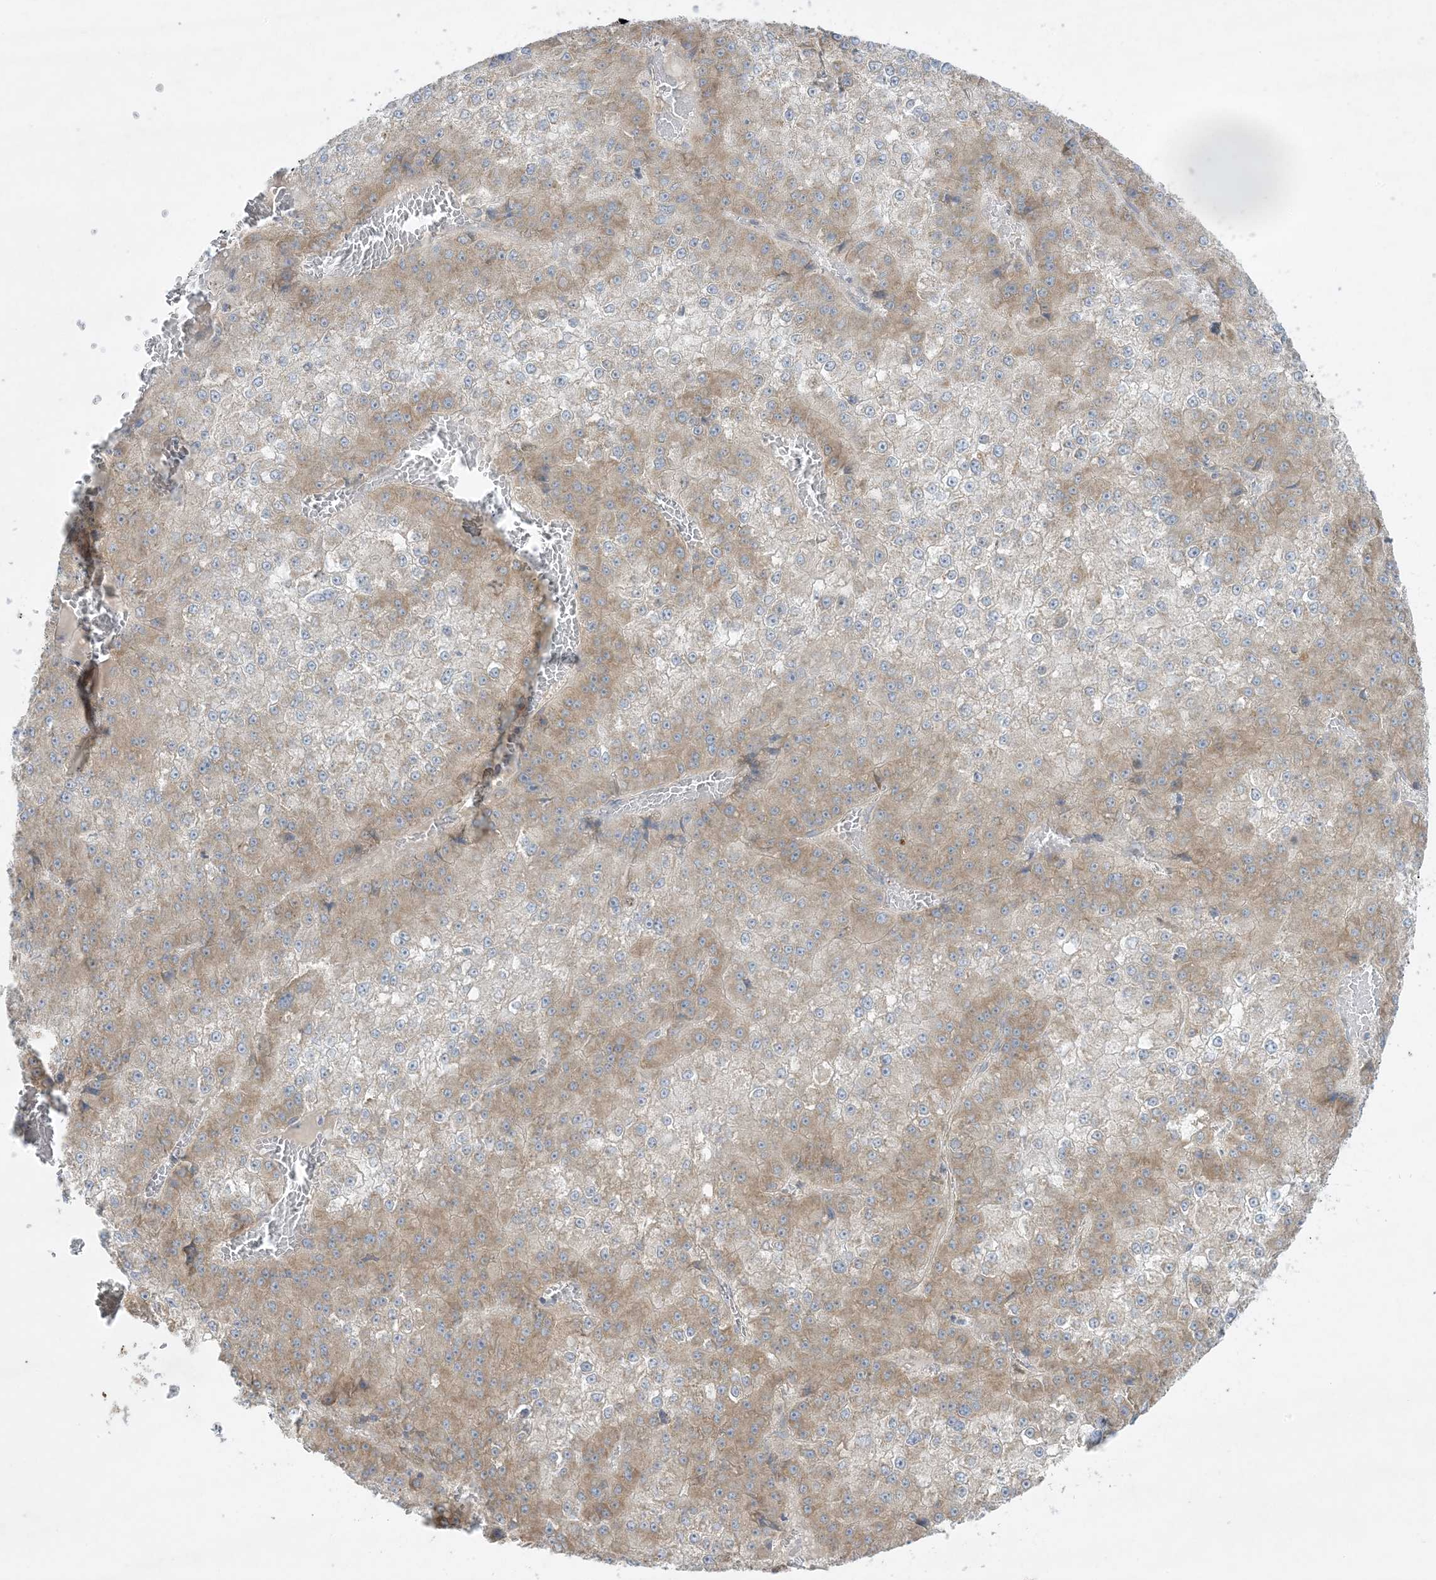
{"staining": {"intensity": "moderate", "quantity": "25%-75%", "location": "cytoplasmic/membranous"}, "tissue": "liver cancer", "cell_type": "Tumor cells", "image_type": "cancer", "snomed": [{"axis": "morphology", "description": "Carcinoma, Hepatocellular, NOS"}, {"axis": "topography", "description": "Liver"}], "caption": "DAB (3,3'-diaminobenzidine) immunohistochemical staining of liver cancer demonstrates moderate cytoplasmic/membranous protein positivity in approximately 25%-75% of tumor cells.", "gene": "RPP40", "patient": {"sex": "female", "age": 73}}